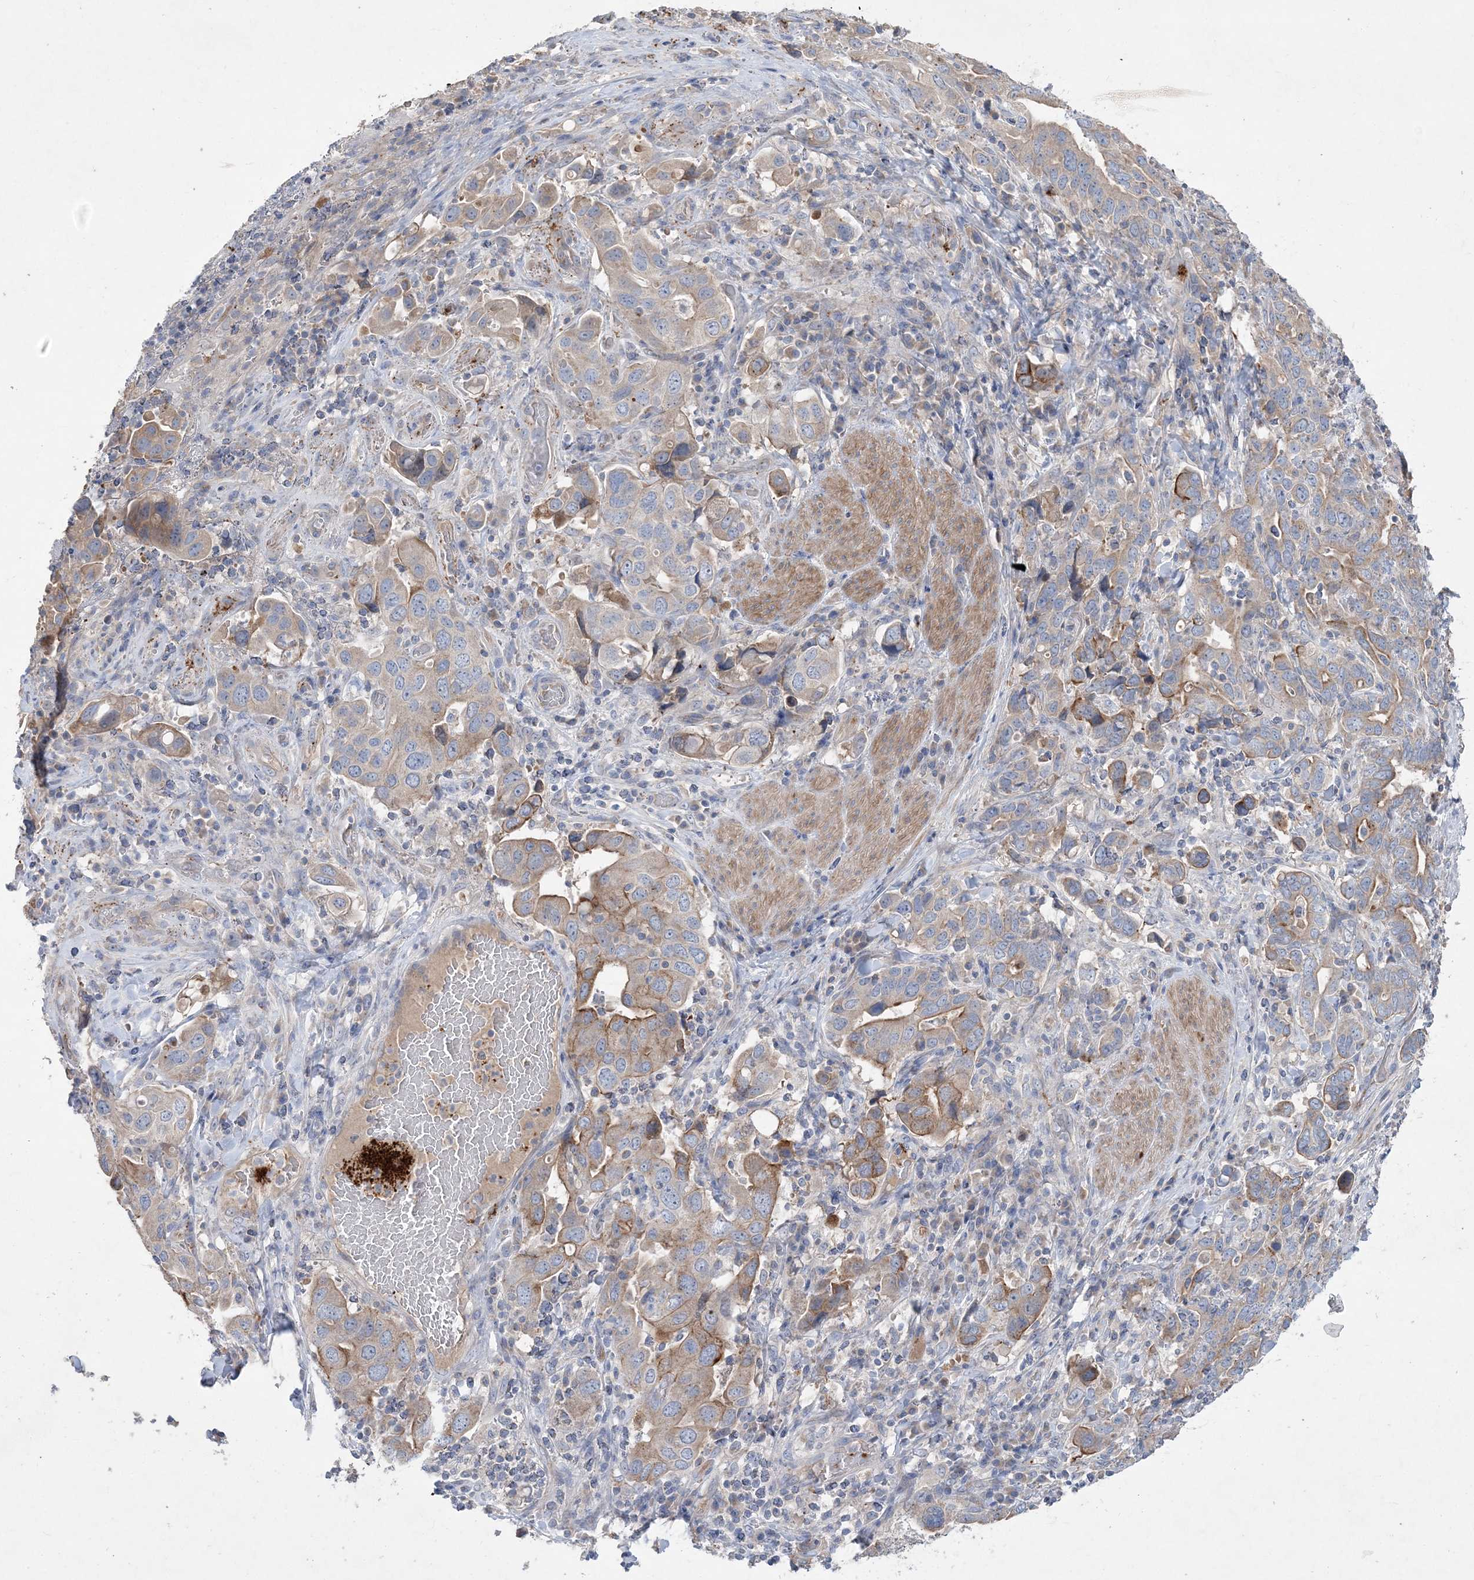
{"staining": {"intensity": "moderate", "quantity": "25%-75%", "location": "cytoplasmic/membranous"}, "tissue": "stomach cancer", "cell_type": "Tumor cells", "image_type": "cancer", "snomed": [{"axis": "morphology", "description": "Adenocarcinoma, NOS"}, {"axis": "topography", "description": "Stomach, upper"}], "caption": "Stomach cancer (adenocarcinoma) tissue exhibits moderate cytoplasmic/membranous staining in about 25%-75% of tumor cells, visualized by immunohistochemistry.", "gene": "ADCK2", "patient": {"sex": "male", "age": 62}}